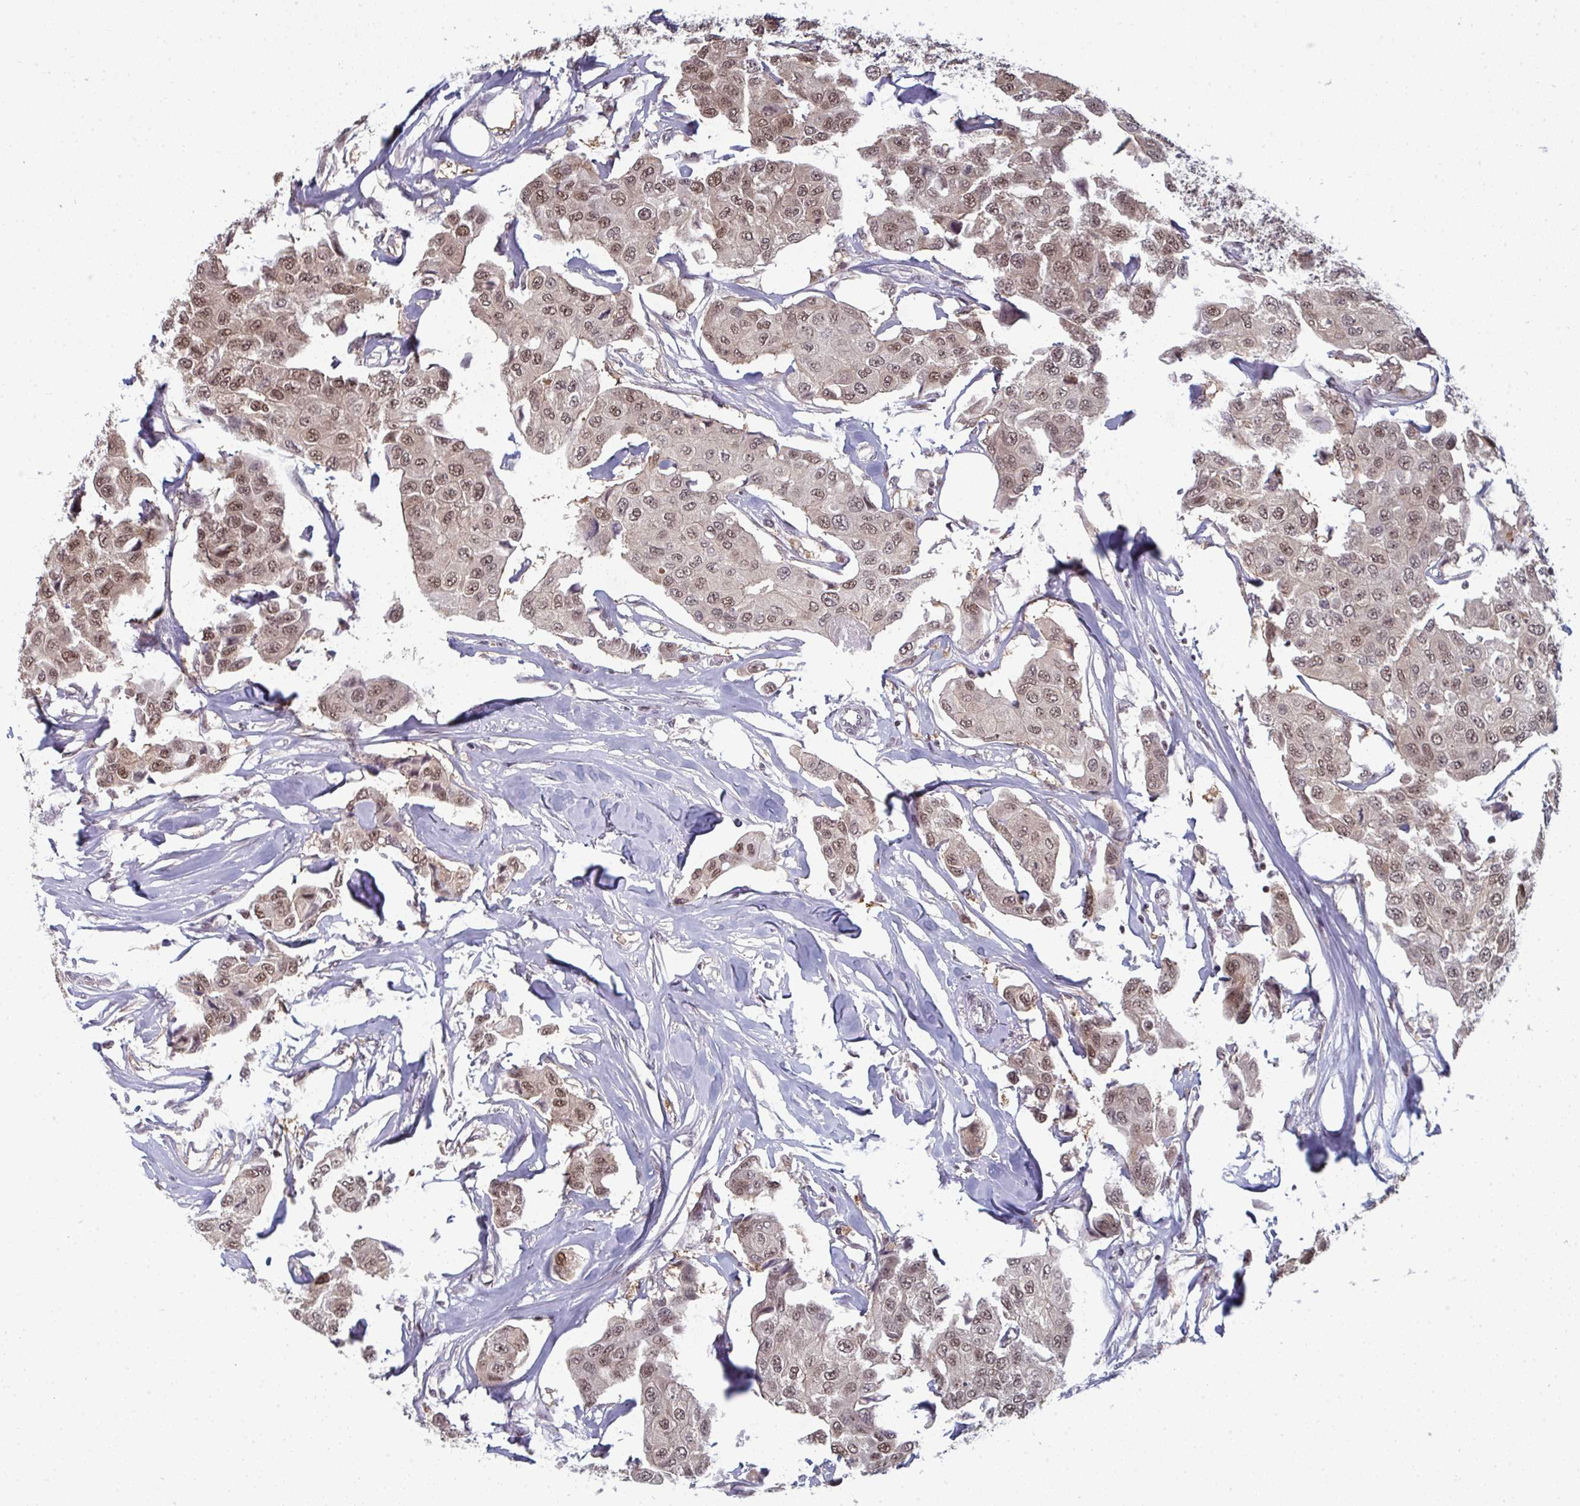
{"staining": {"intensity": "moderate", "quantity": ">75%", "location": "nuclear"}, "tissue": "breast cancer", "cell_type": "Tumor cells", "image_type": "cancer", "snomed": [{"axis": "morphology", "description": "Duct carcinoma"}, {"axis": "topography", "description": "Breast"}, {"axis": "topography", "description": "Lymph node"}], "caption": "Immunohistochemical staining of breast cancer (intraductal carcinoma) exhibits moderate nuclear protein staining in approximately >75% of tumor cells. (brown staining indicates protein expression, while blue staining denotes nuclei).", "gene": "ATF1", "patient": {"sex": "female", "age": 80}}